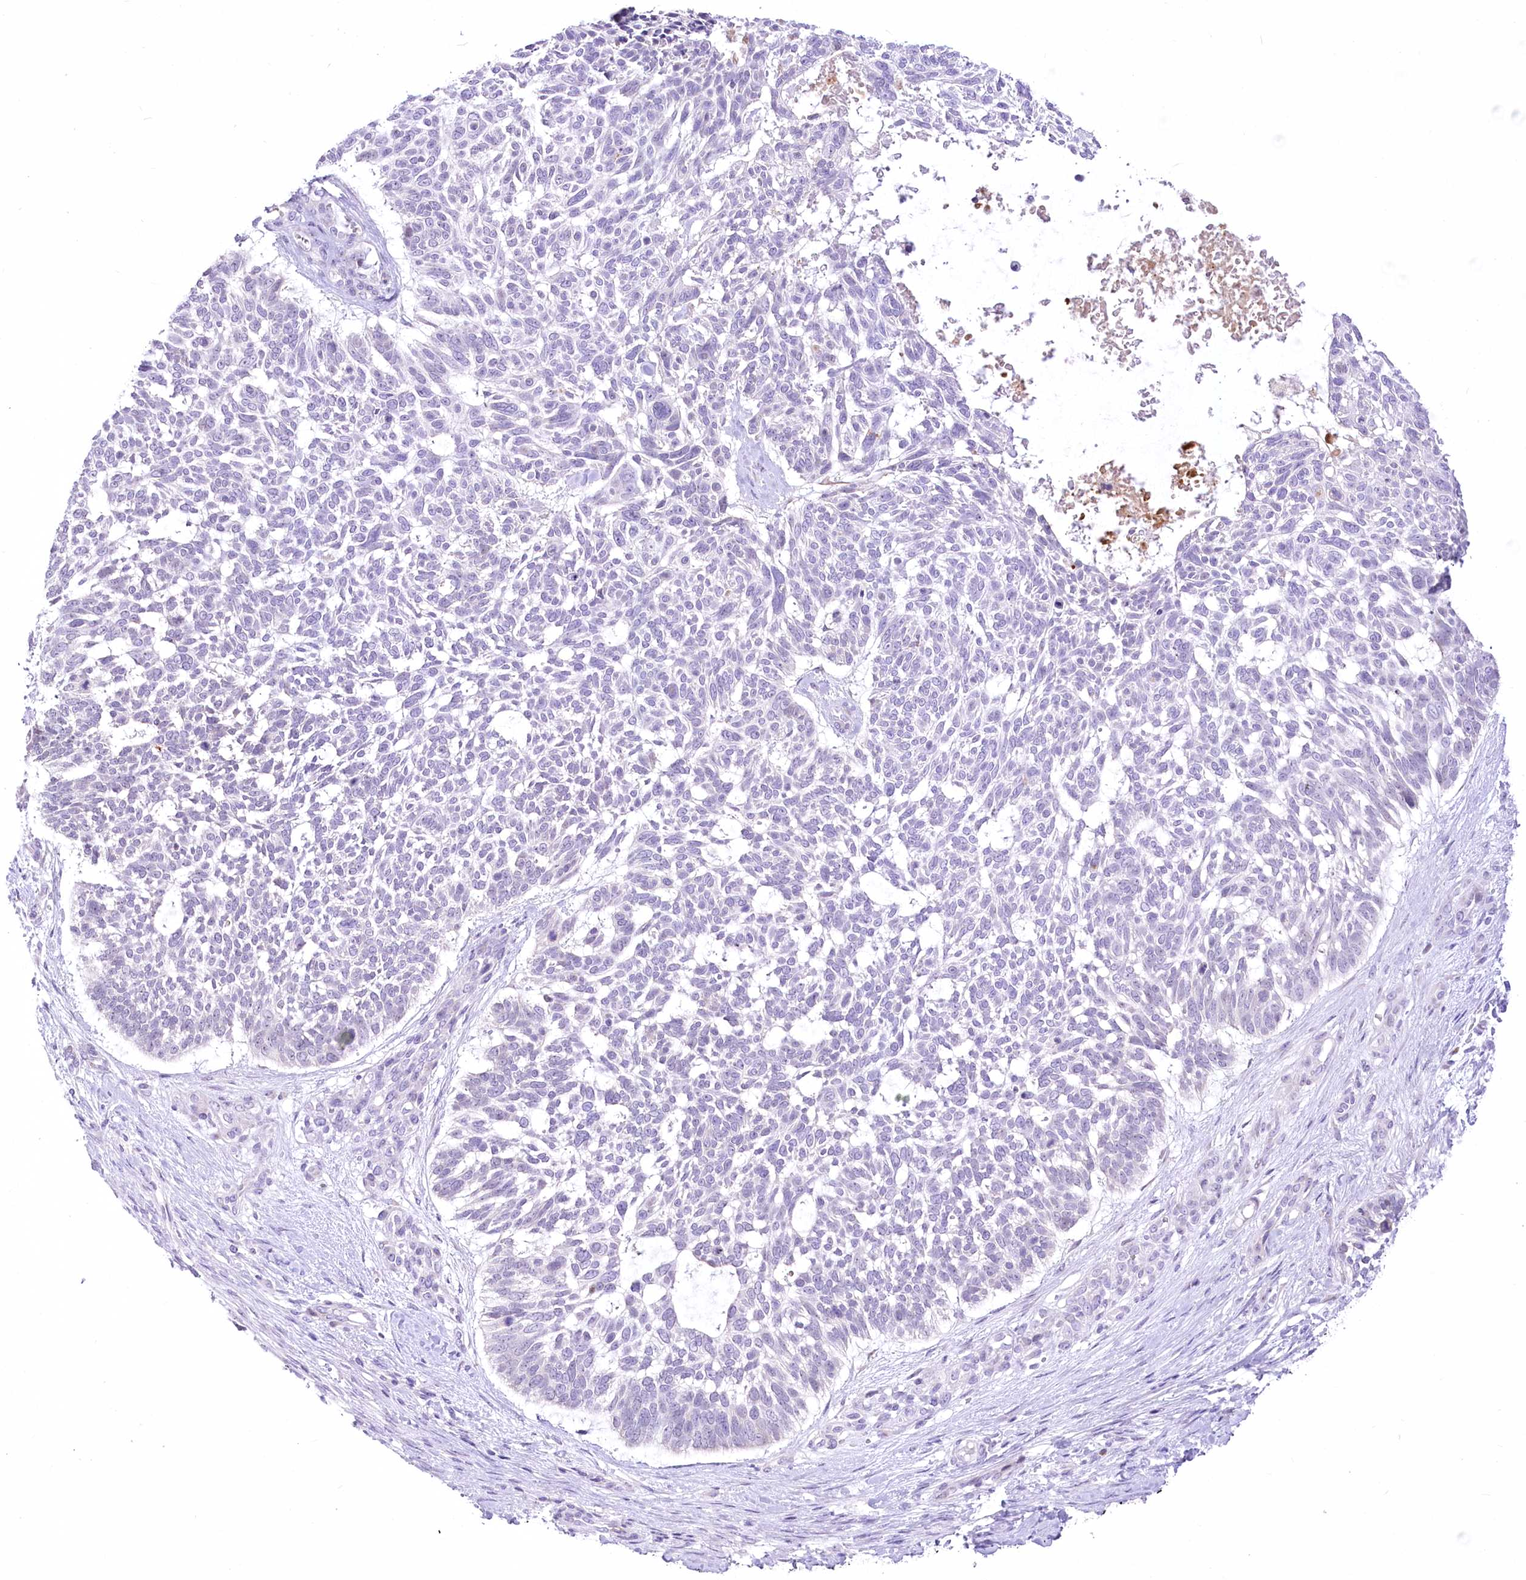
{"staining": {"intensity": "negative", "quantity": "none", "location": "none"}, "tissue": "skin cancer", "cell_type": "Tumor cells", "image_type": "cancer", "snomed": [{"axis": "morphology", "description": "Basal cell carcinoma"}, {"axis": "topography", "description": "Skin"}], "caption": "This is an IHC histopathology image of basal cell carcinoma (skin). There is no positivity in tumor cells.", "gene": "BEND7", "patient": {"sex": "male", "age": 88}}